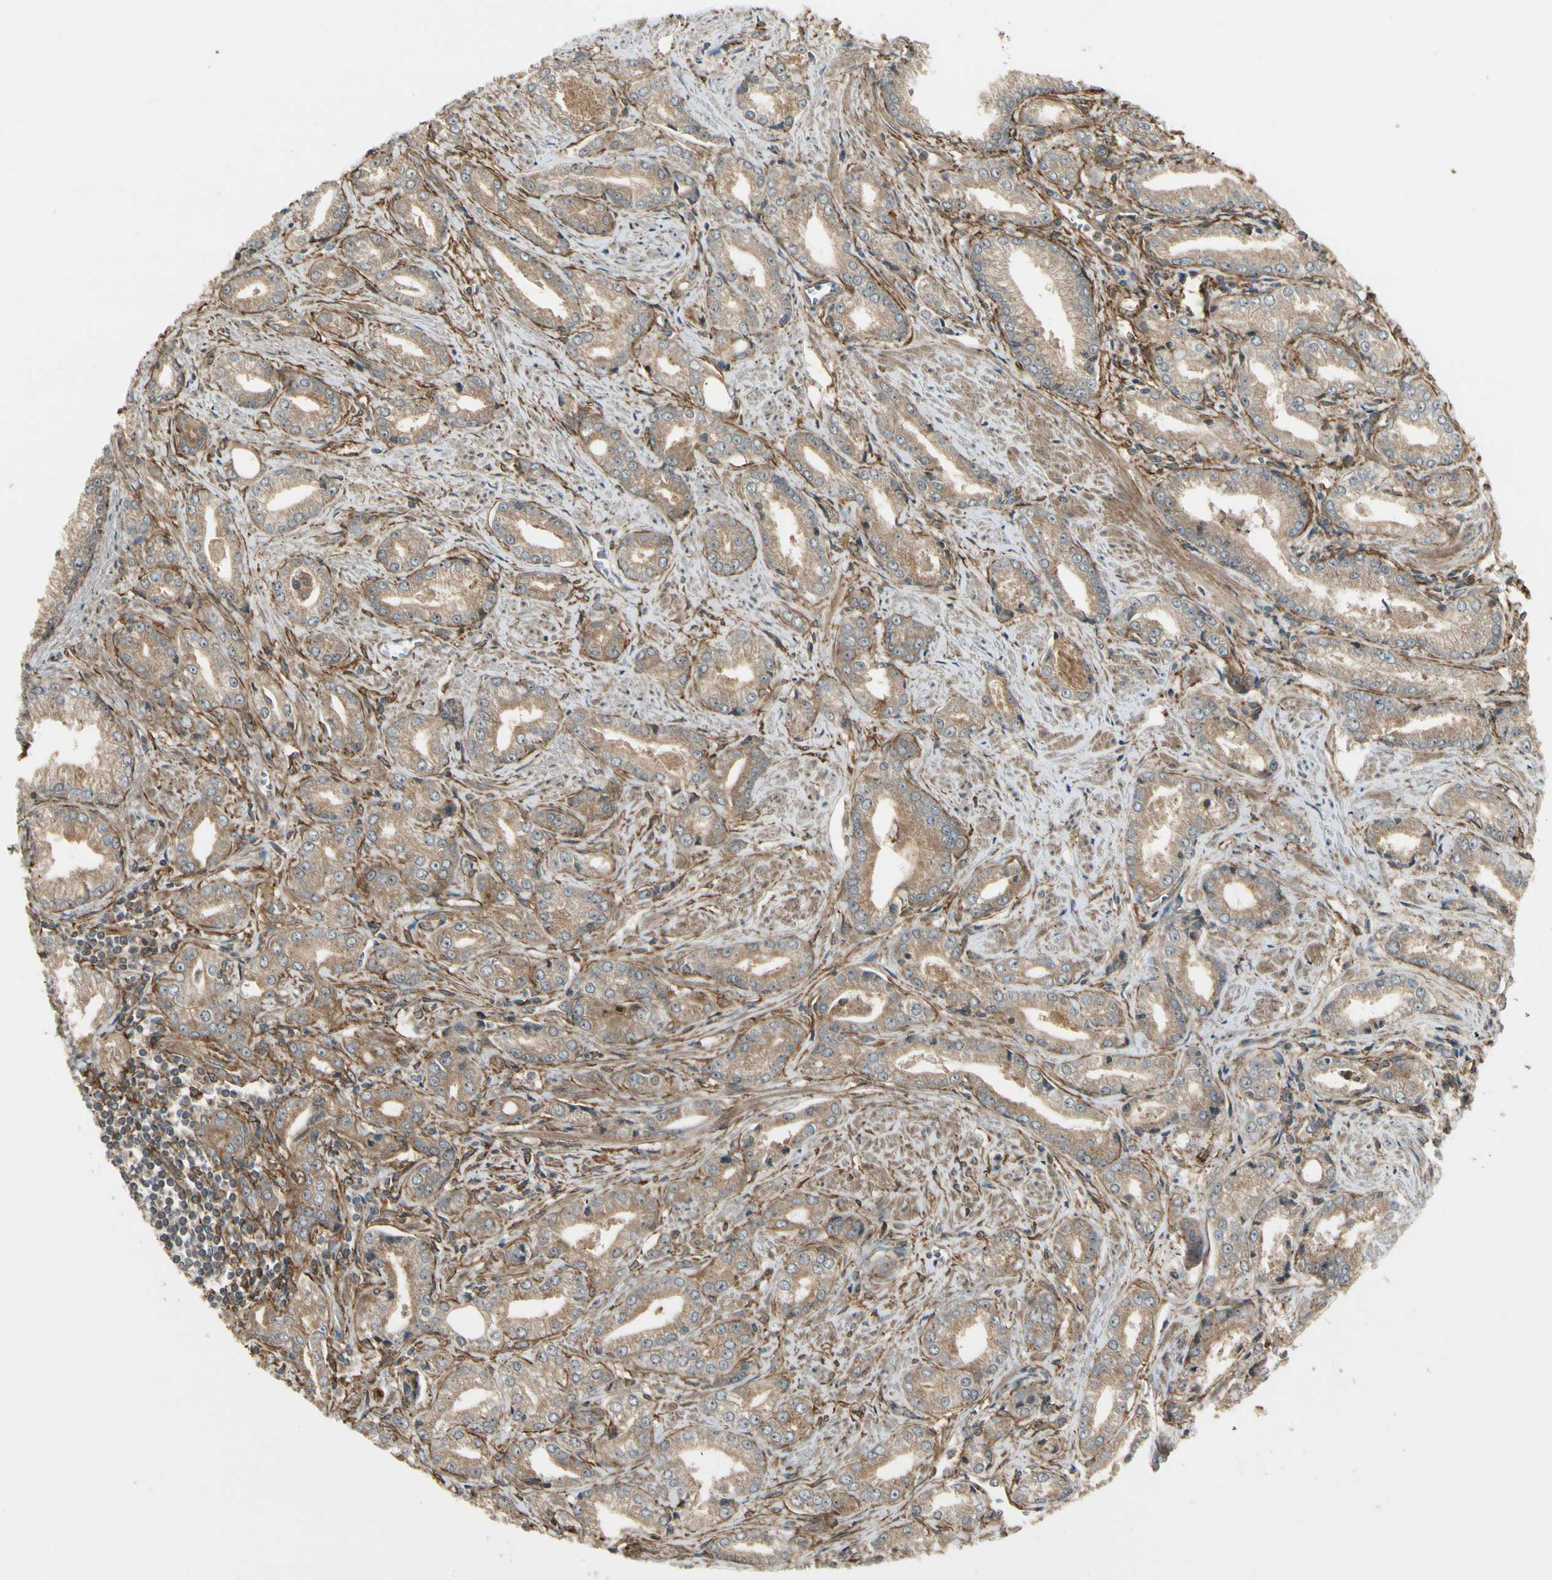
{"staining": {"intensity": "moderate", "quantity": ">75%", "location": "cytoplasmic/membranous"}, "tissue": "prostate cancer", "cell_type": "Tumor cells", "image_type": "cancer", "snomed": [{"axis": "morphology", "description": "Adenocarcinoma, Low grade"}, {"axis": "topography", "description": "Prostate"}], "caption": "About >75% of tumor cells in prostate low-grade adenocarcinoma demonstrate moderate cytoplasmic/membranous protein positivity as visualized by brown immunohistochemical staining.", "gene": "FKBP15", "patient": {"sex": "male", "age": 64}}